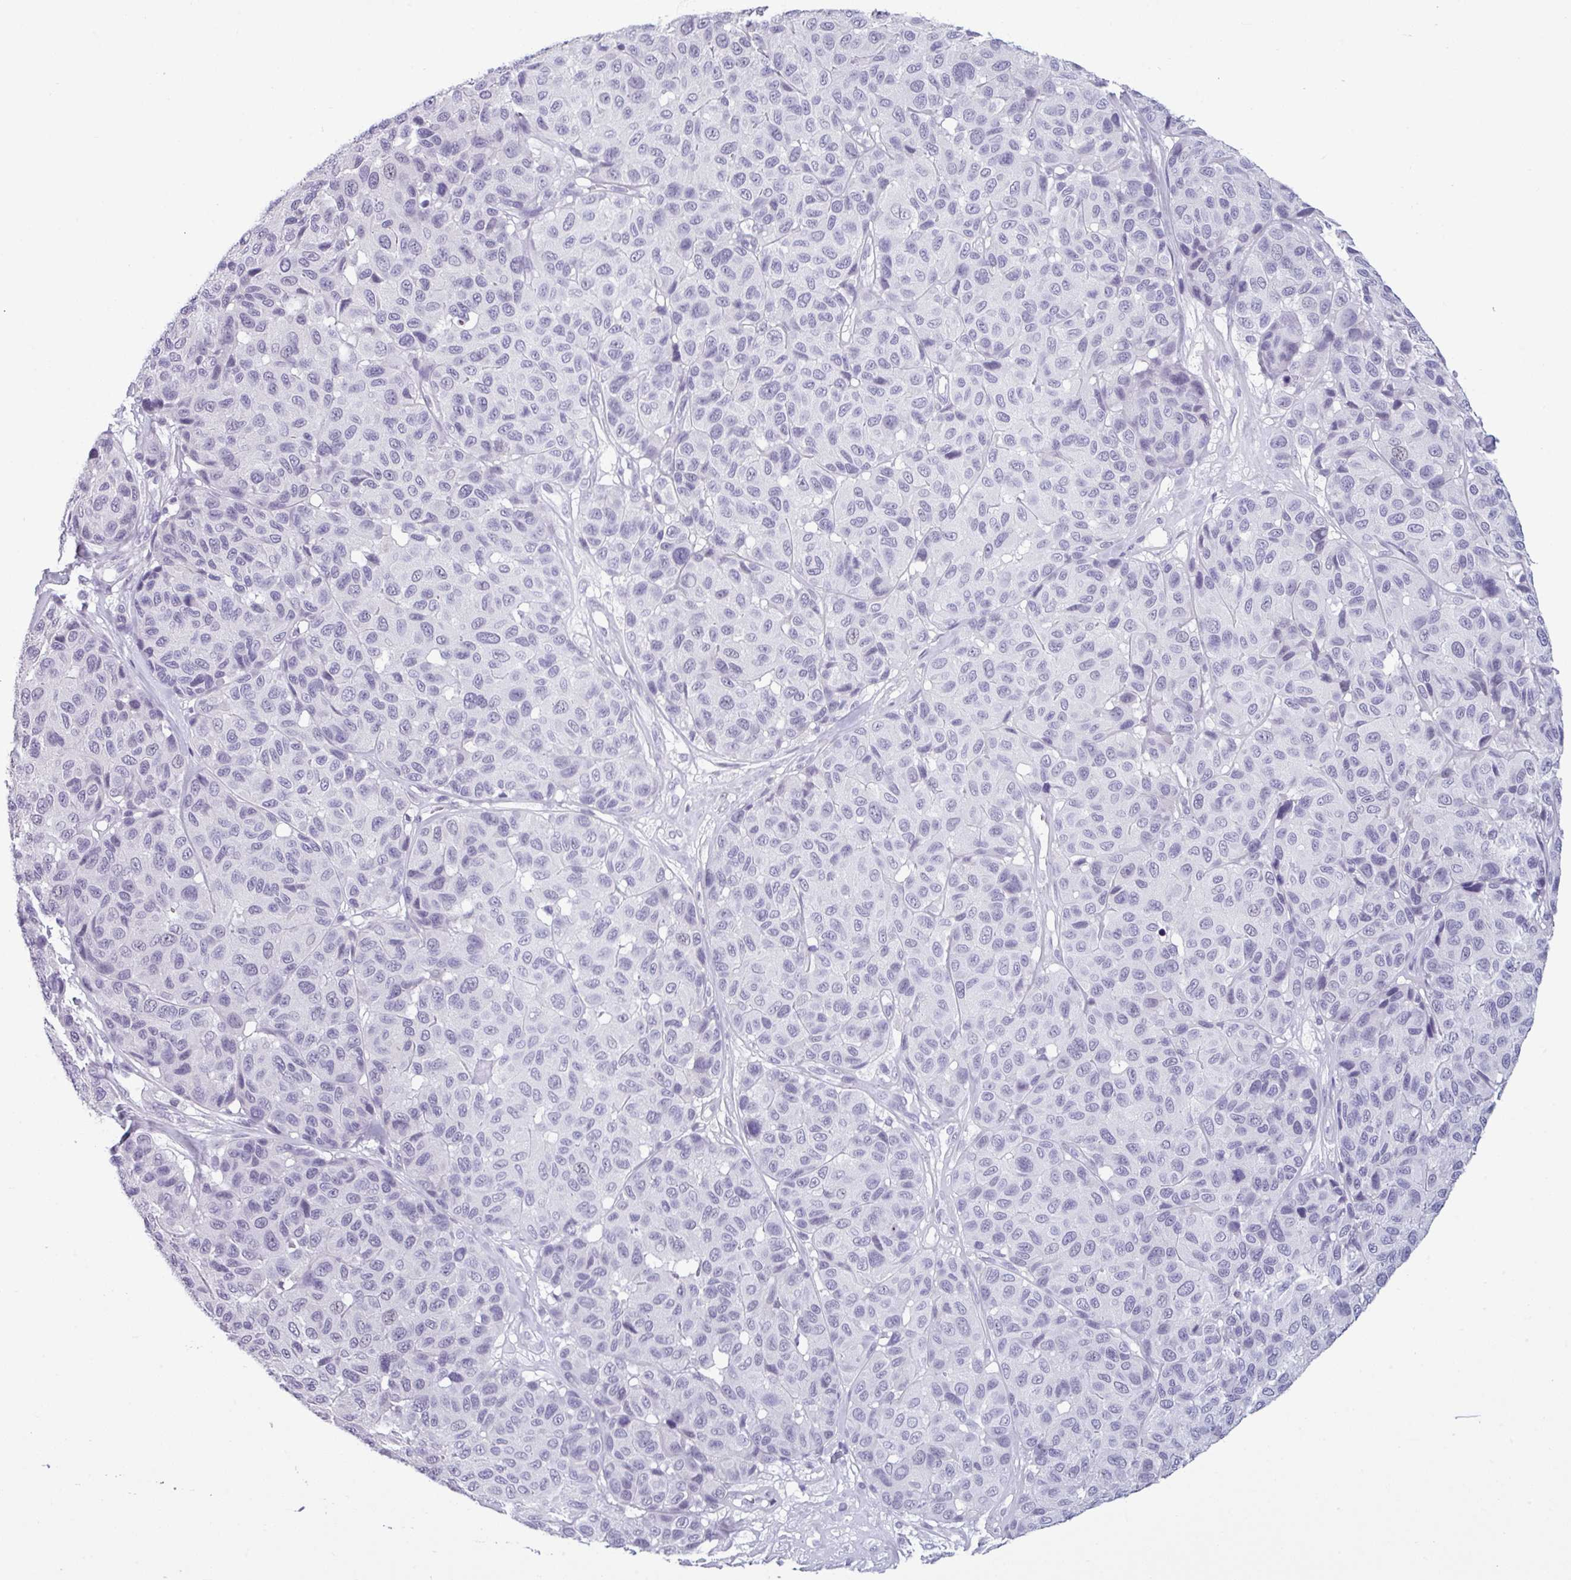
{"staining": {"intensity": "negative", "quantity": "none", "location": "none"}, "tissue": "melanoma", "cell_type": "Tumor cells", "image_type": "cancer", "snomed": [{"axis": "morphology", "description": "Malignant melanoma, NOS"}, {"axis": "topography", "description": "Skin"}], "caption": "The IHC histopathology image has no significant positivity in tumor cells of melanoma tissue.", "gene": "SRGAP1", "patient": {"sex": "female", "age": 66}}